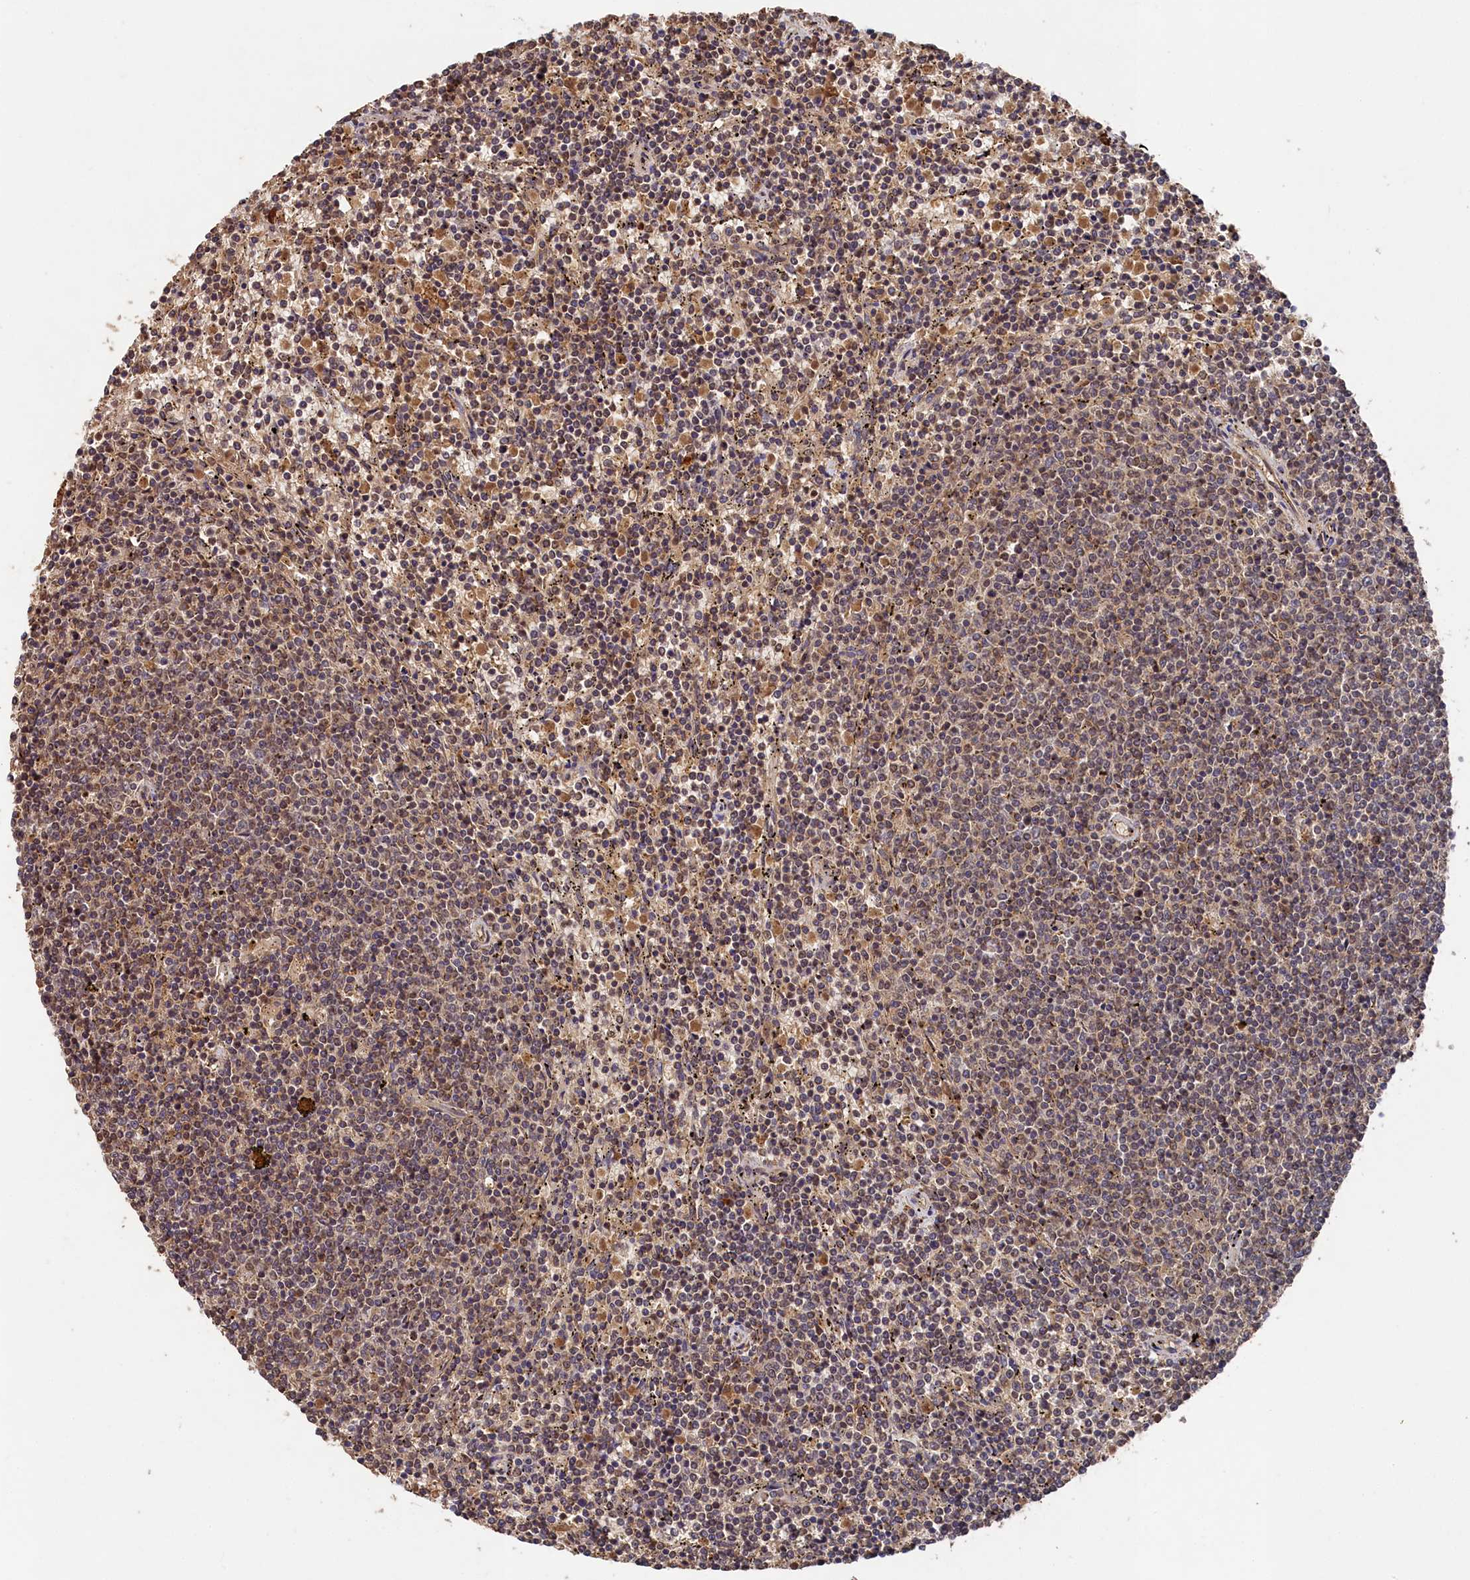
{"staining": {"intensity": "weak", "quantity": "25%-75%", "location": "cytoplasmic/membranous"}, "tissue": "lymphoma", "cell_type": "Tumor cells", "image_type": "cancer", "snomed": [{"axis": "morphology", "description": "Malignant lymphoma, non-Hodgkin's type, Low grade"}, {"axis": "topography", "description": "Spleen"}], "caption": "Low-grade malignant lymphoma, non-Hodgkin's type stained for a protein reveals weak cytoplasmic/membranous positivity in tumor cells.", "gene": "DHRS11", "patient": {"sex": "female", "age": 50}}